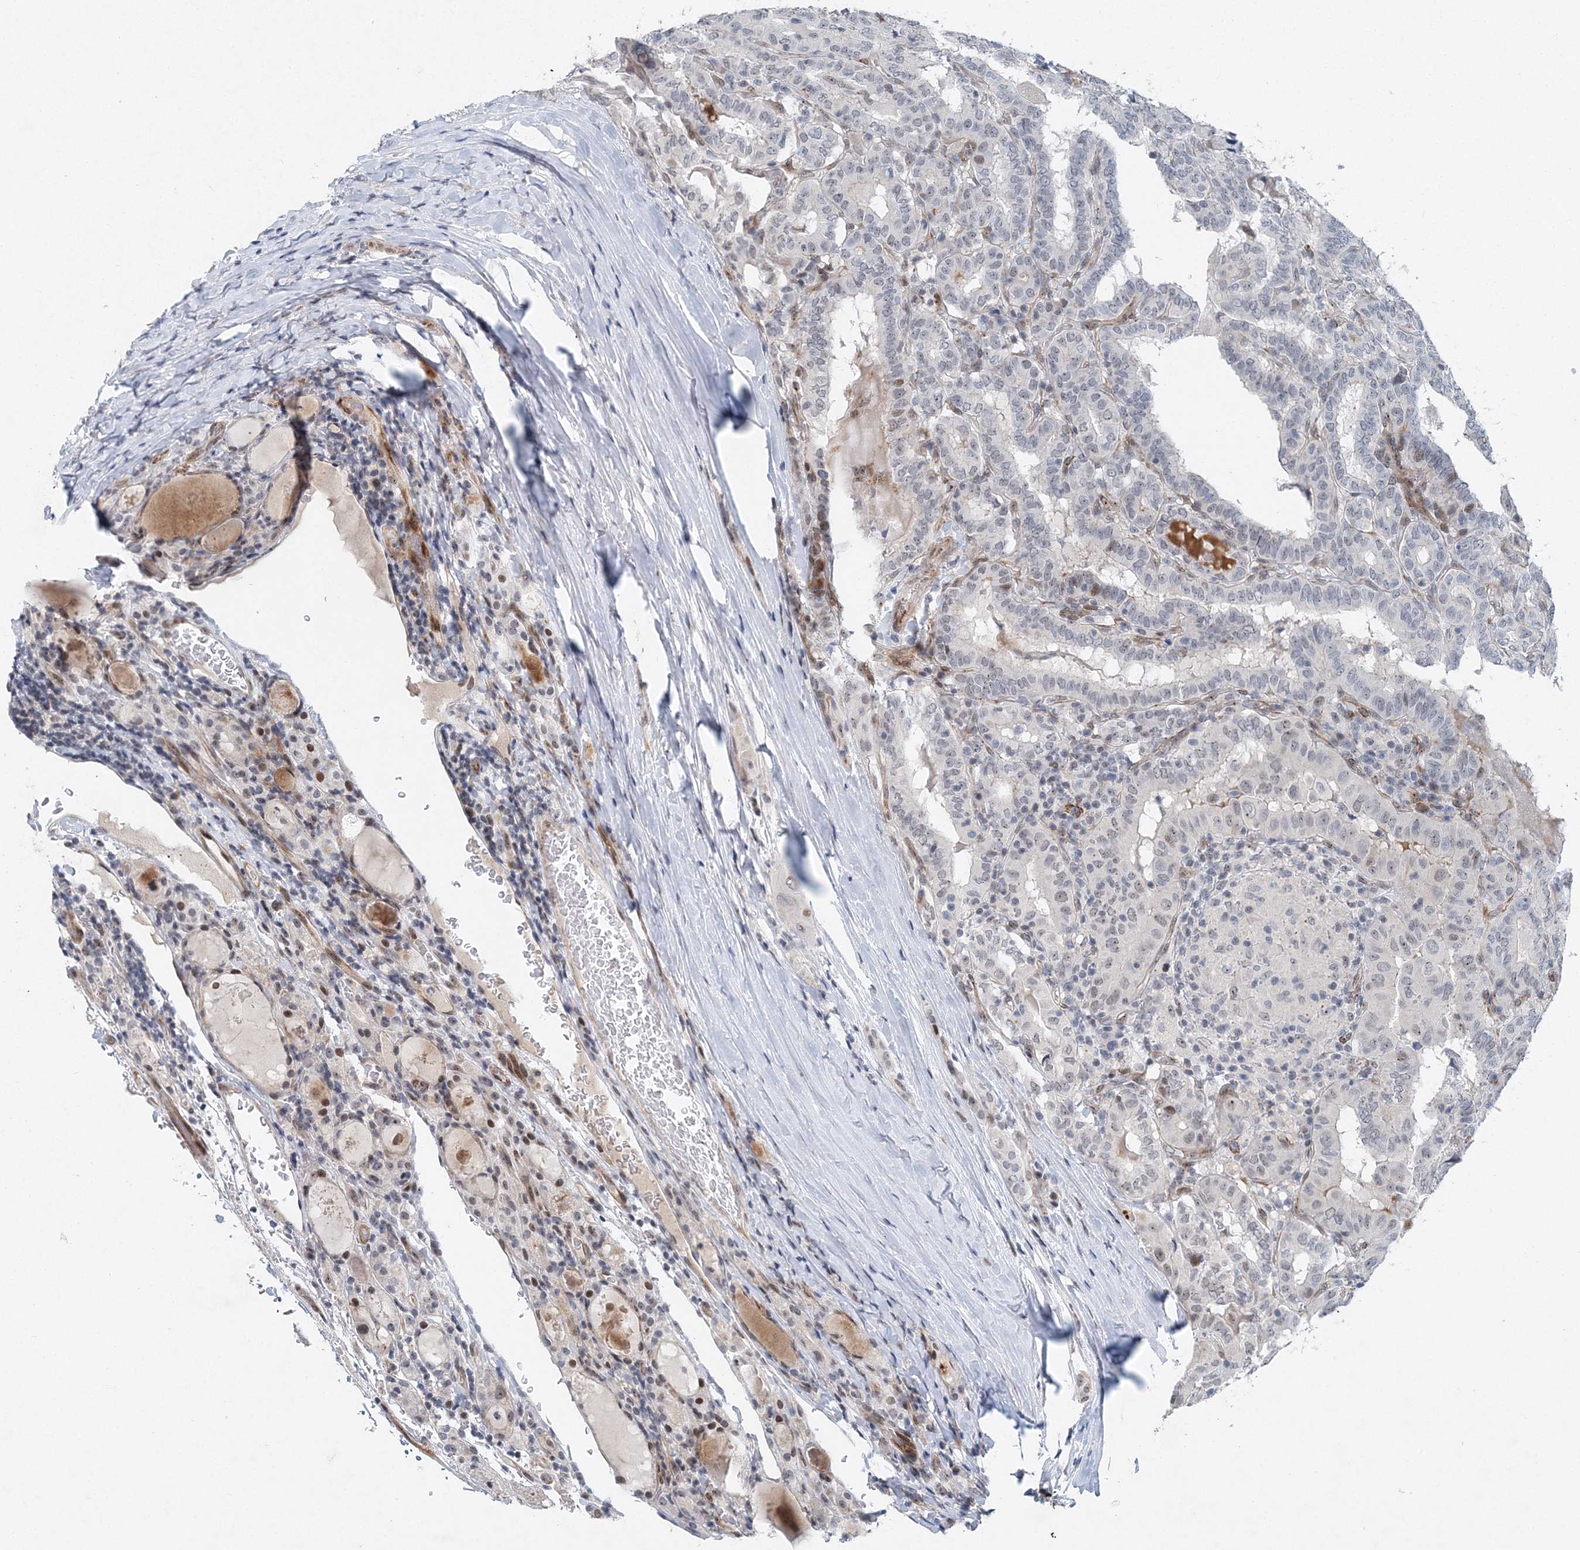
{"staining": {"intensity": "weak", "quantity": "<25%", "location": "nuclear"}, "tissue": "thyroid cancer", "cell_type": "Tumor cells", "image_type": "cancer", "snomed": [{"axis": "morphology", "description": "Papillary adenocarcinoma, NOS"}, {"axis": "topography", "description": "Thyroid gland"}], "caption": "The image displays no significant expression in tumor cells of papillary adenocarcinoma (thyroid).", "gene": "UIMC1", "patient": {"sex": "female", "age": 72}}